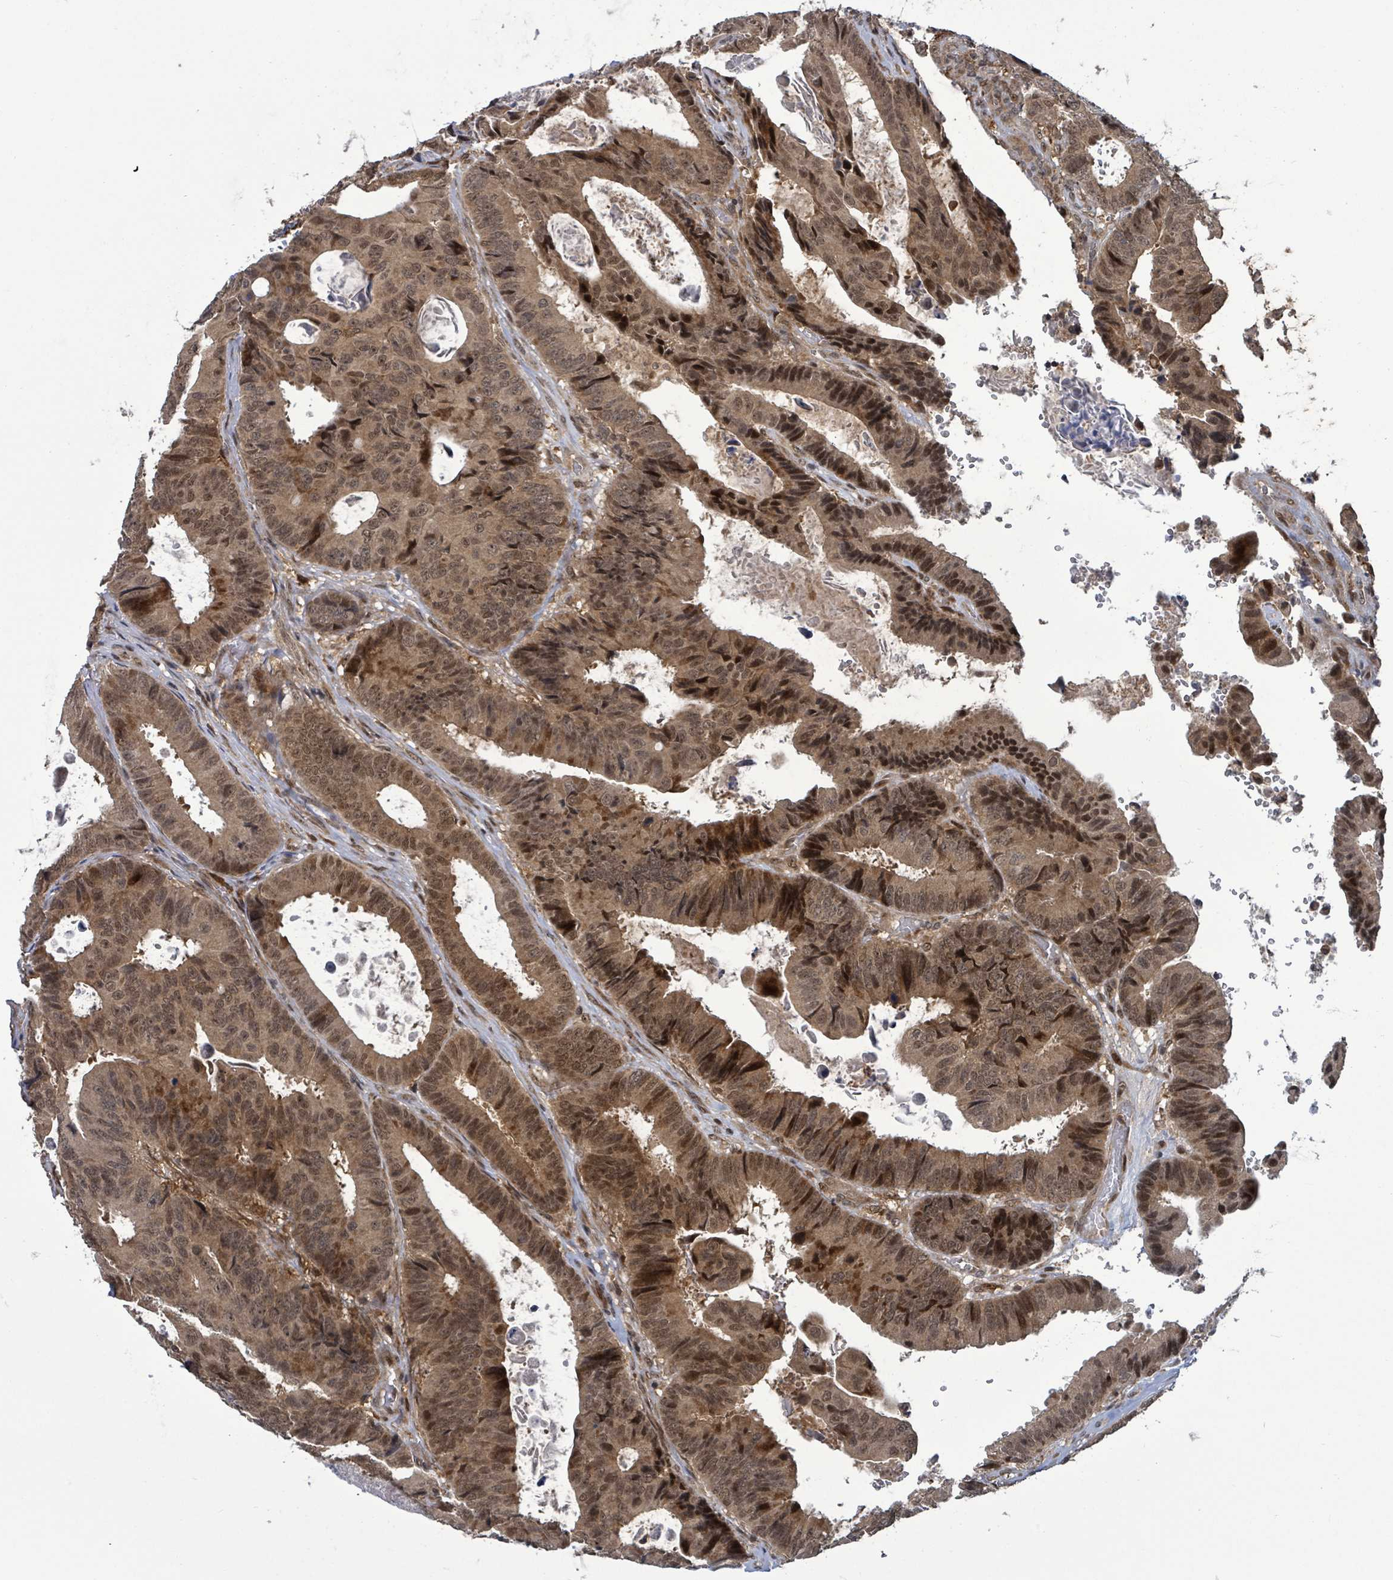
{"staining": {"intensity": "moderate", "quantity": ">75%", "location": "cytoplasmic/membranous,nuclear"}, "tissue": "colorectal cancer", "cell_type": "Tumor cells", "image_type": "cancer", "snomed": [{"axis": "morphology", "description": "Adenocarcinoma, NOS"}, {"axis": "topography", "description": "Colon"}], "caption": "Colorectal cancer (adenocarcinoma) stained with DAB (3,3'-diaminobenzidine) IHC displays medium levels of moderate cytoplasmic/membranous and nuclear positivity in approximately >75% of tumor cells. Nuclei are stained in blue.", "gene": "FBXO6", "patient": {"sex": "male", "age": 85}}